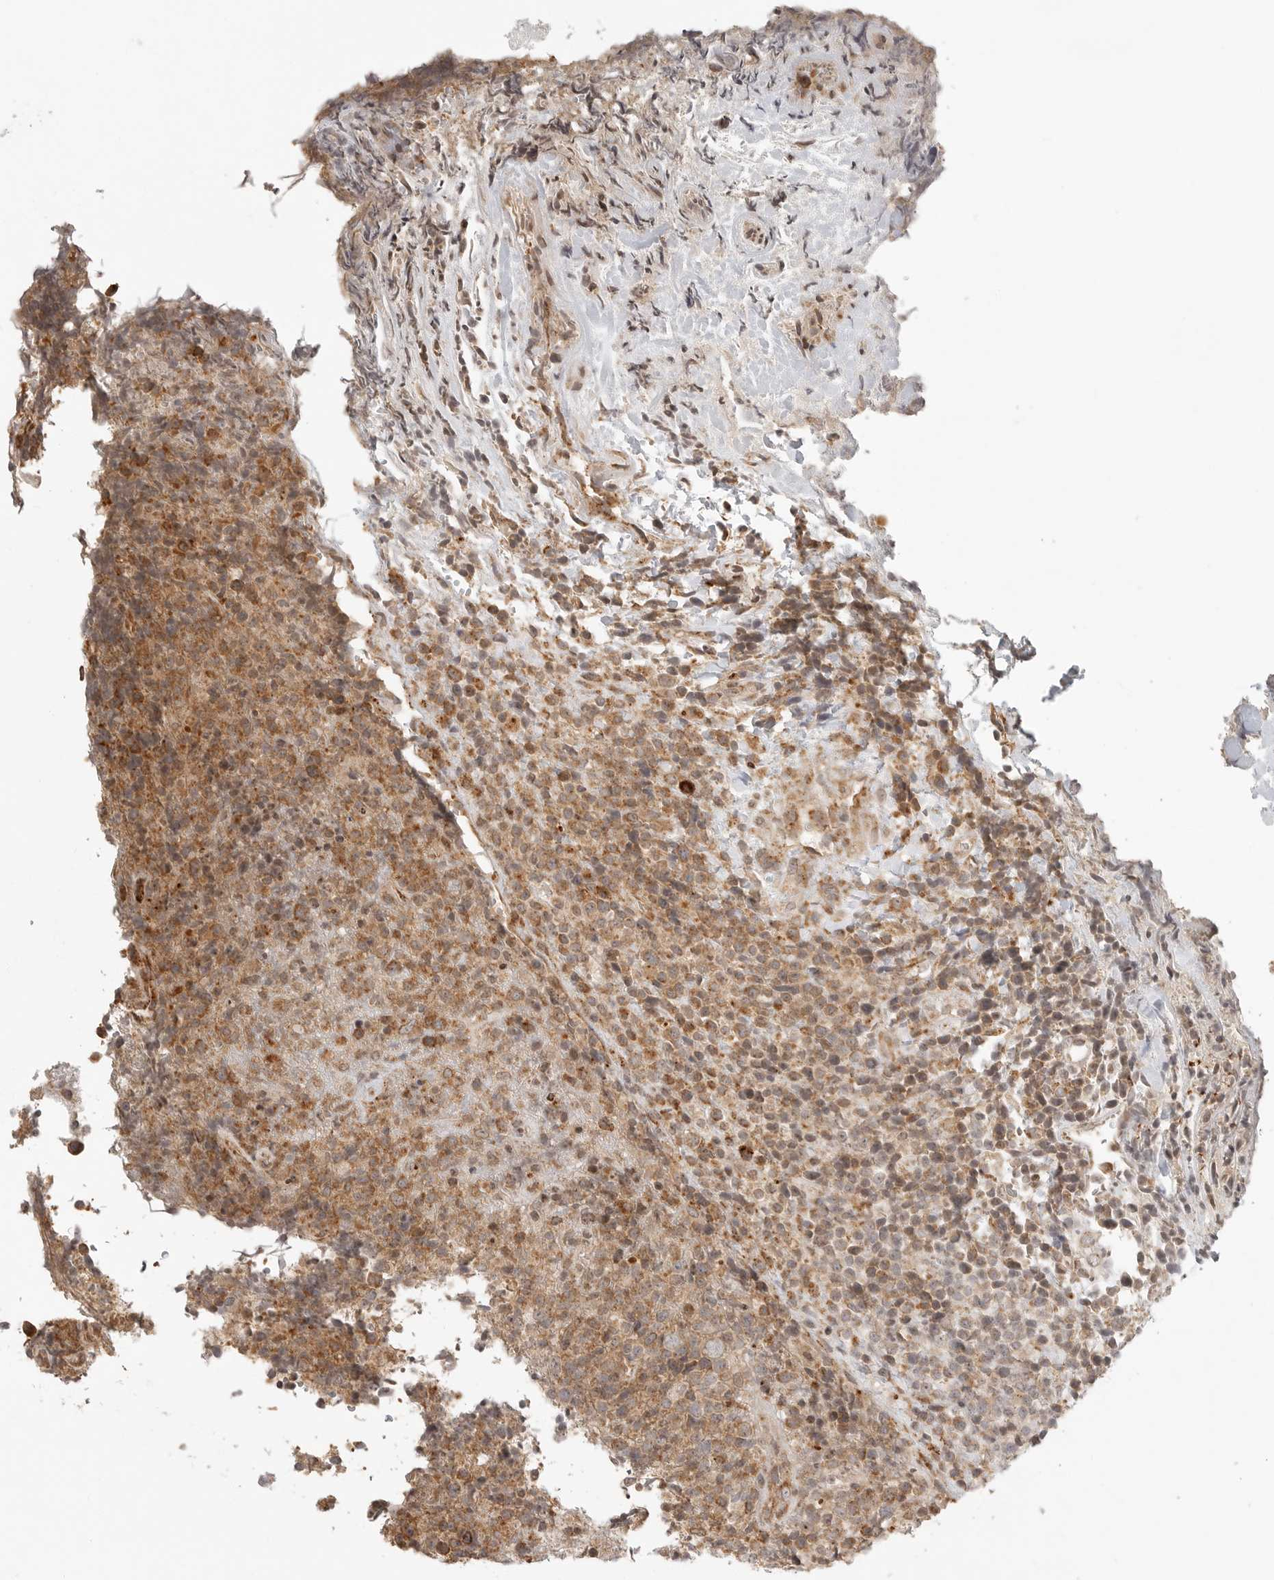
{"staining": {"intensity": "moderate", "quantity": ">75%", "location": "cytoplasmic/membranous"}, "tissue": "lymphoma", "cell_type": "Tumor cells", "image_type": "cancer", "snomed": [{"axis": "morphology", "description": "Malignant lymphoma, non-Hodgkin's type, High grade"}, {"axis": "topography", "description": "Lymph node"}], "caption": "Brown immunohistochemical staining in human lymphoma exhibits moderate cytoplasmic/membranous staining in approximately >75% of tumor cells. (DAB (3,3'-diaminobenzidine) IHC with brightfield microscopy, high magnification).", "gene": "IDUA", "patient": {"sex": "male", "age": 13}}